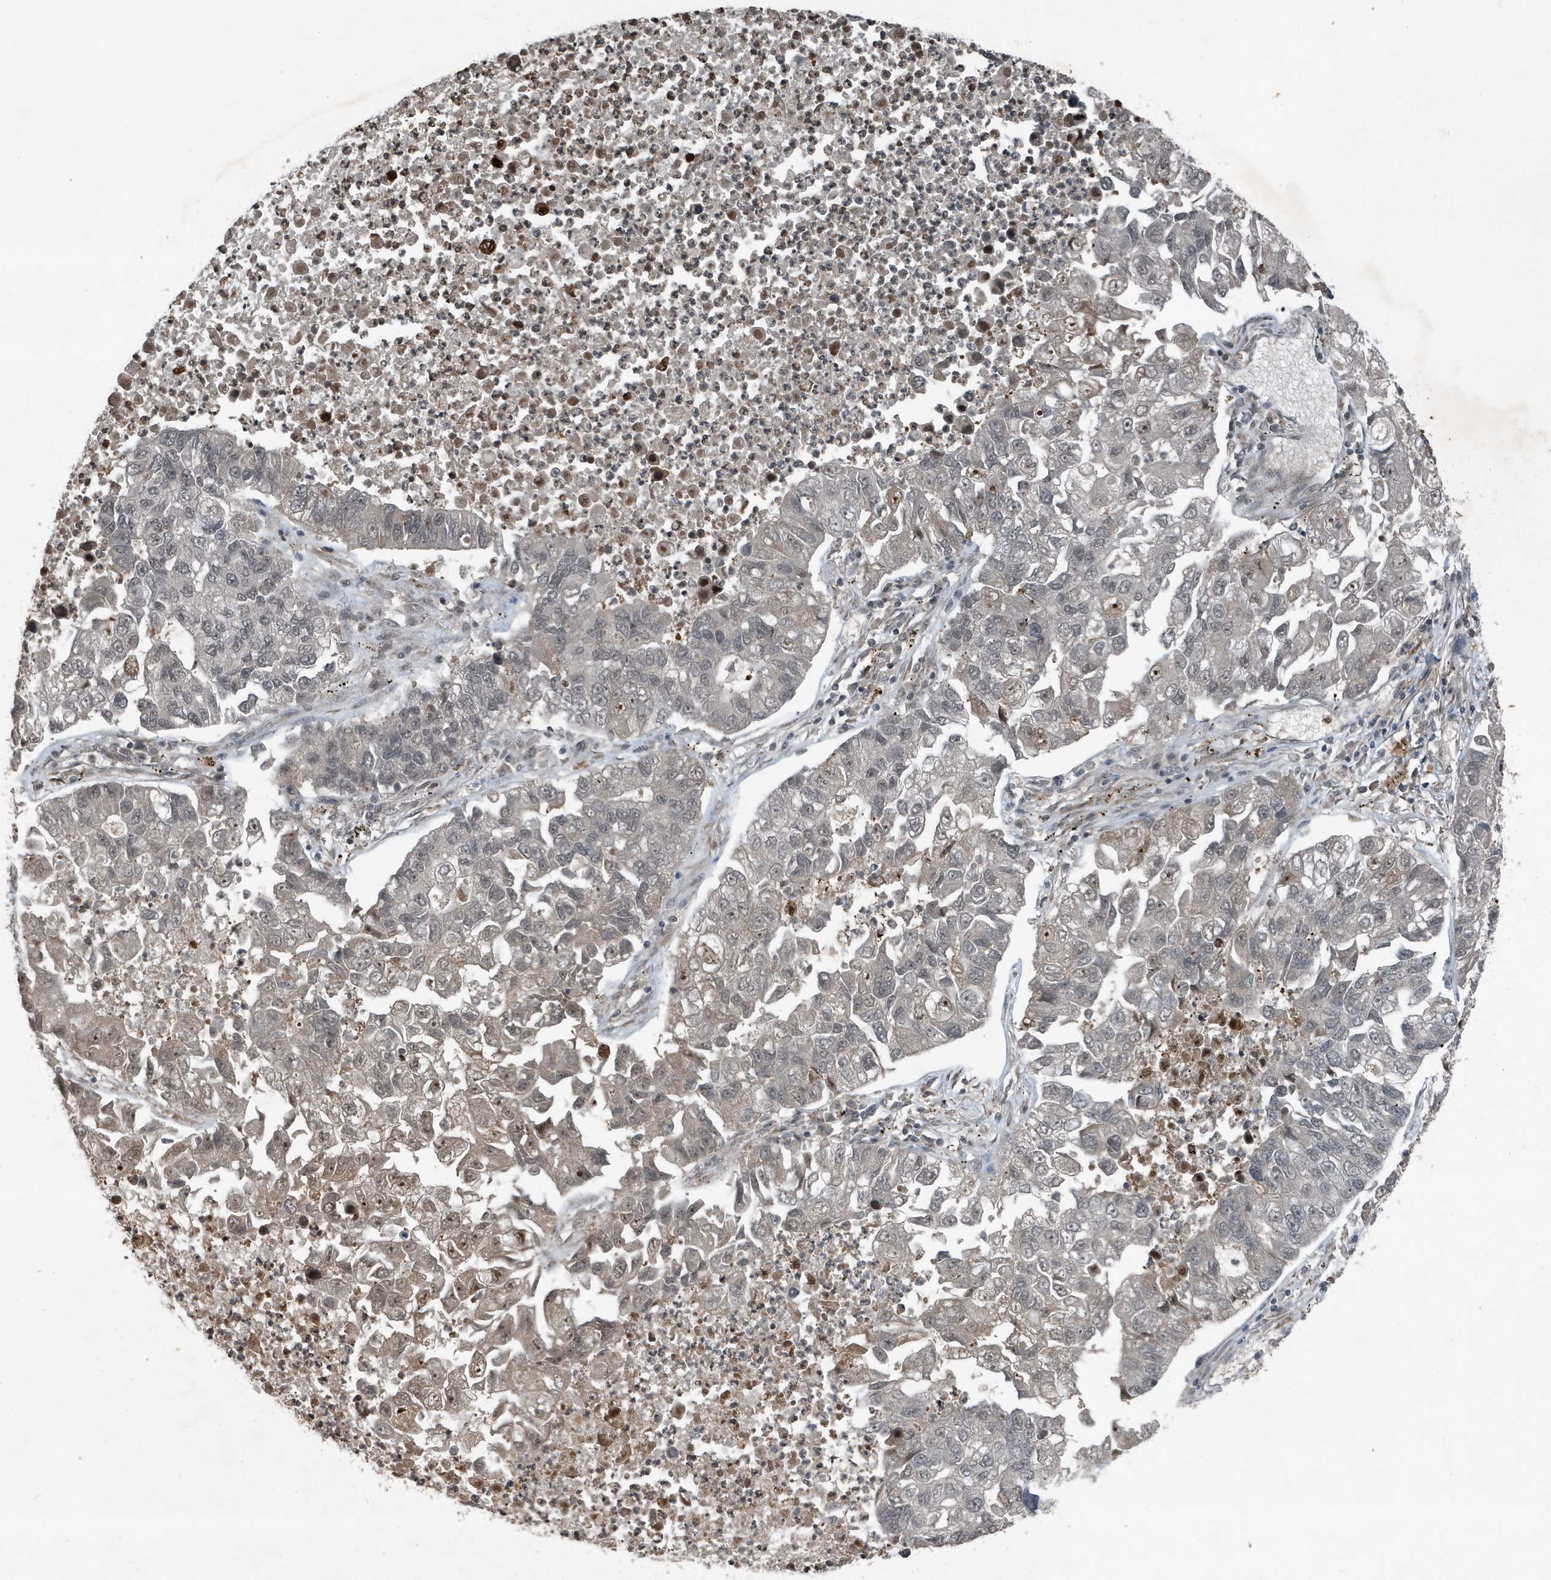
{"staining": {"intensity": "moderate", "quantity": "<25%", "location": "cytoplasmic/membranous,nuclear"}, "tissue": "lung cancer", "cell_type": "Tumor cells", "image_type": "cancer", "snomed": [{"axis": "morphology", "description": "Adenocarcinoma, NOS"}, {"axis": "topography", "description": "Lung"}], "caption": "High-power microscopy captured an immunohistochemistry histopathology image of adenocarcinoma (lung), revealing moderate cytoplasmic/membranous and nuclear expression in about <25% of tumor cells.", "gene": "HSPA1A", "patient": {"sex": "female", "age": 51}}